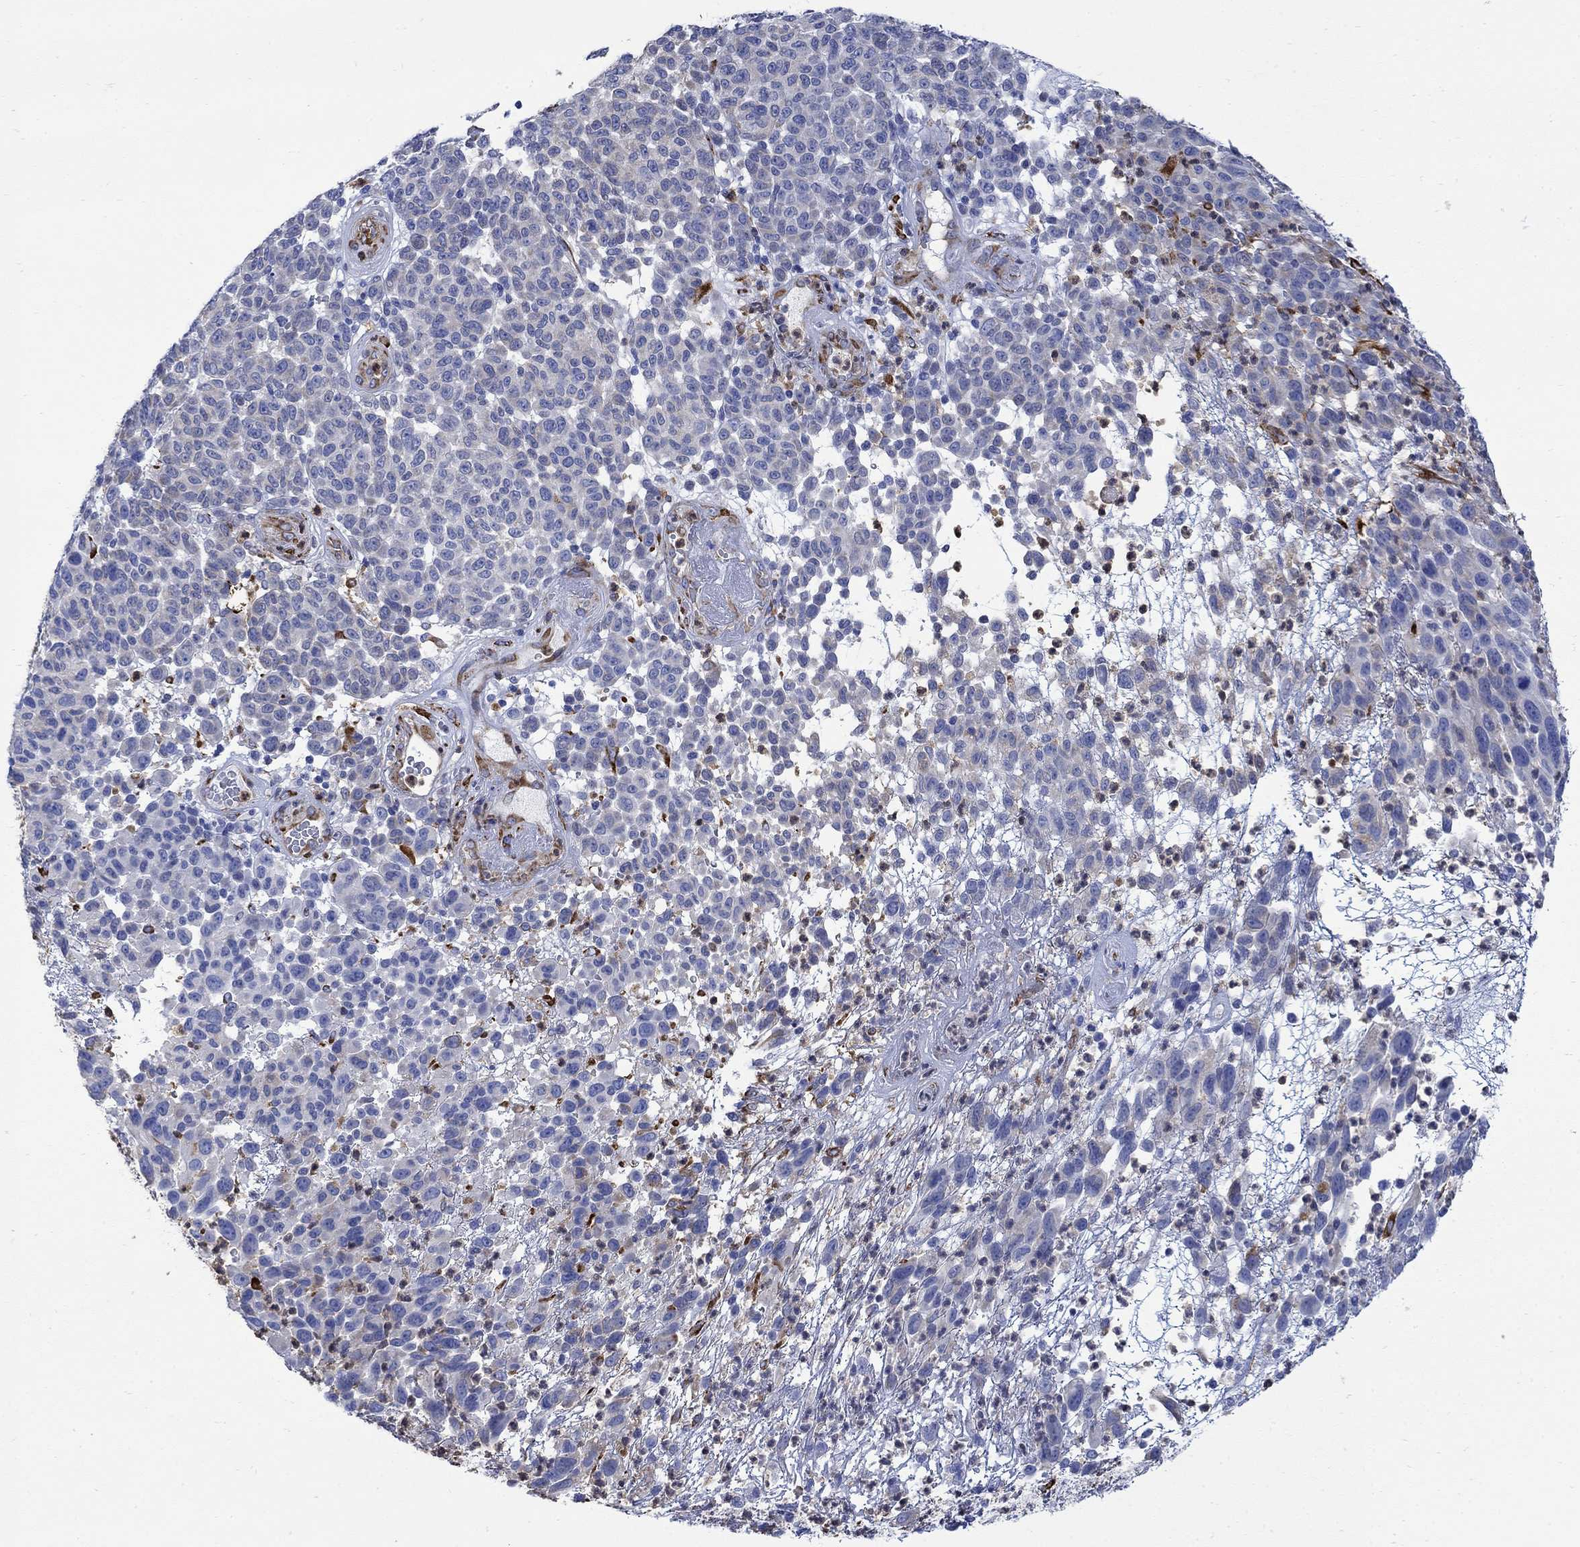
{"staining": {"intensity": "negative", "quantity": "none", "location": "none"}, "tissue": "melanoma", "cell_type": "Tumor cells", "image_type": "cancer", "snomed": [{"axis": "morphology", "description": "Malignant melanoma, NOS"}, {"axis": "topography", "description": "Skin"}], "caption": "IHC image of neoplastic tissue: malignant melanoma stained with DAB exhibits no significant protein staining in tumor cells.", "gene": "TGM2", "patient": {"sex": "male", "age": 59}}